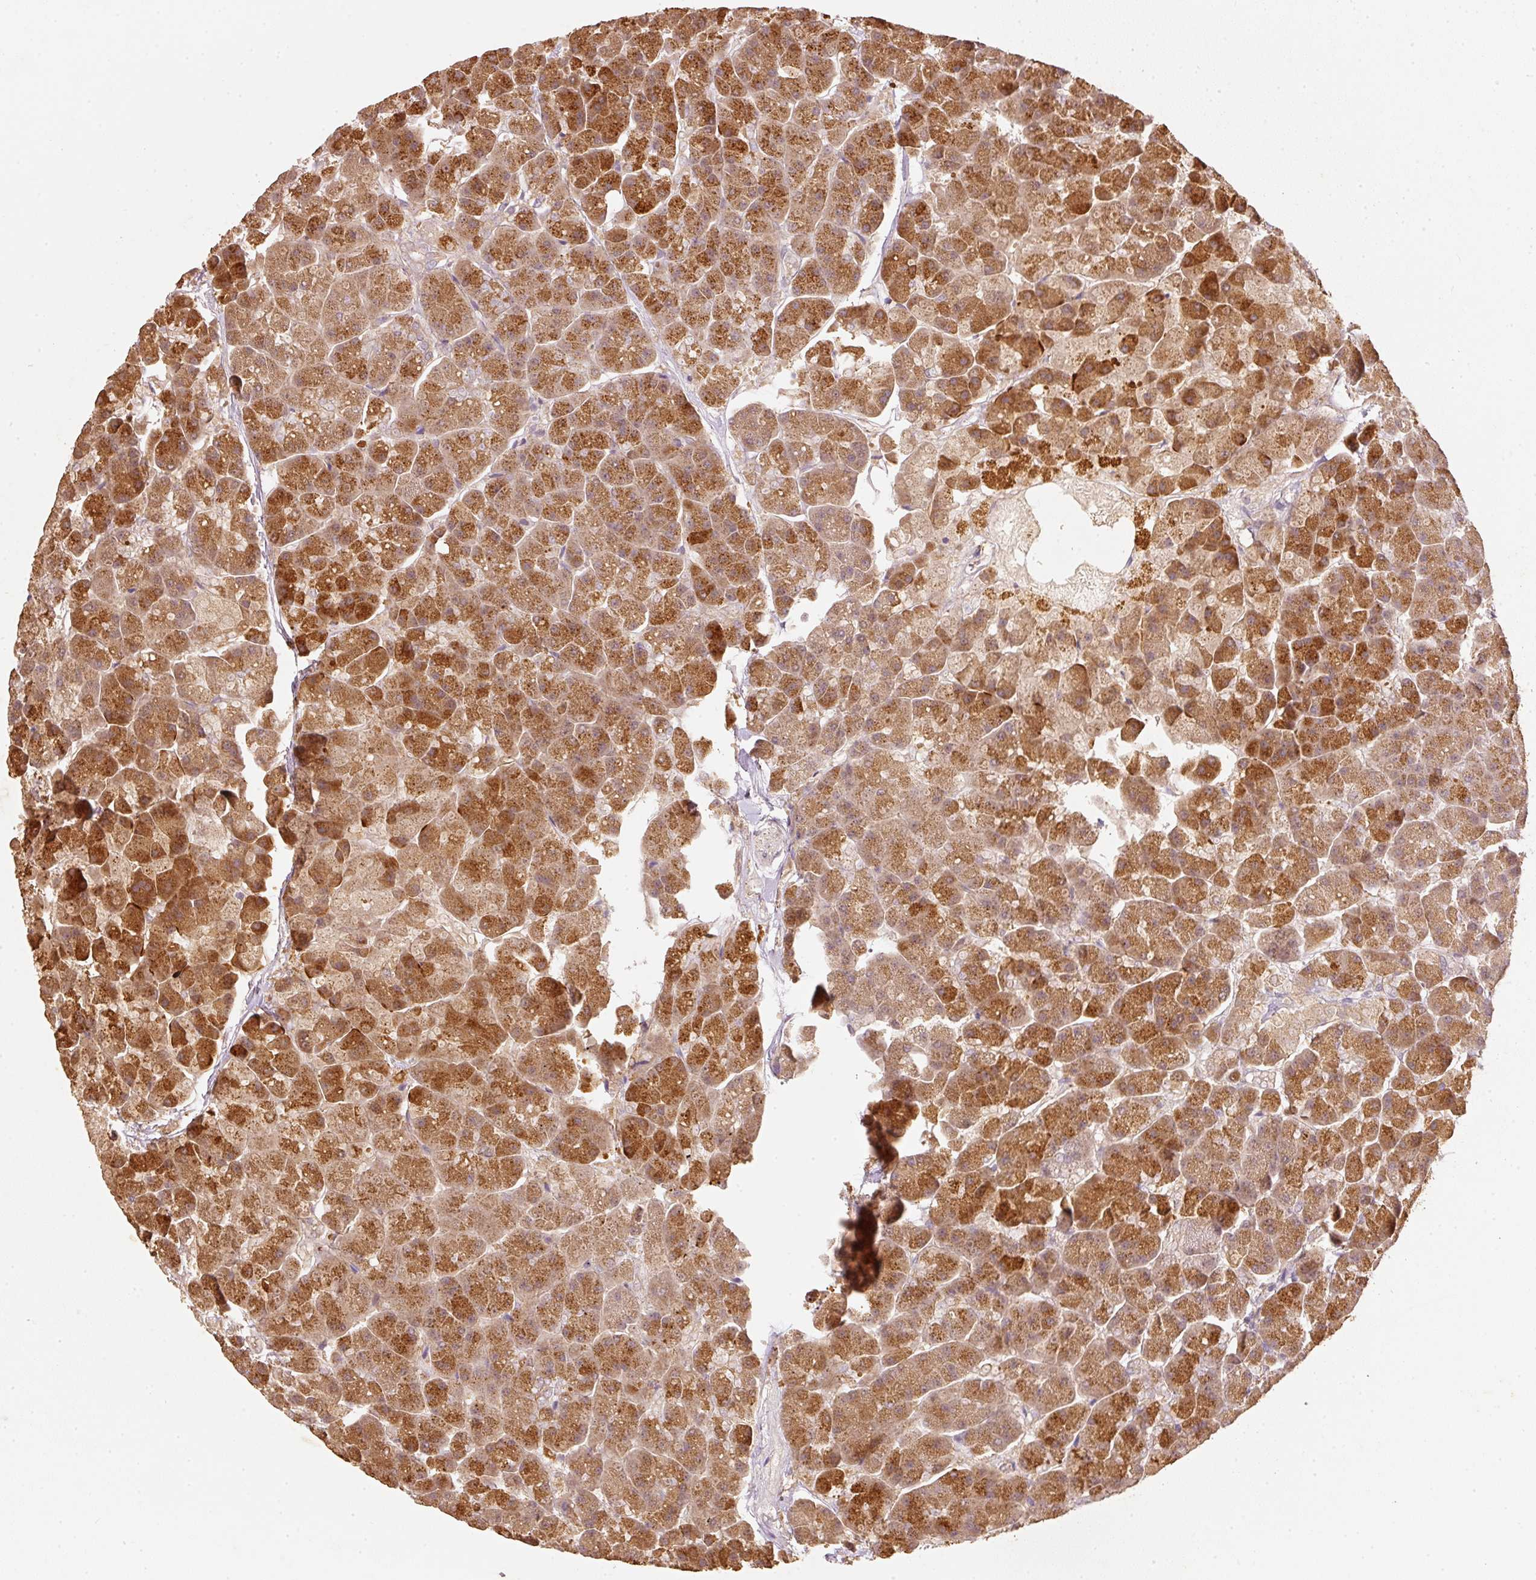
{"staining": {"intensity": "strong", "quantity": ">75%", "location": "cytoplasmic/membranous"}, "tissue": "pancreas", "cell_type": "Exocrine glandular cells", "image_type": "normal", "snomed": [{"axis": "morphology", "description": "Normal tissue, NOS"}, {"axis": "topography", "description": "Pancreas"}, {"axis": "topography", "description": "Peripheral nerve tissue"}], "caption": "Protein expression analysis of unremarkable human pancreas reveals strong cytoplasmic/membranous positivity in approximately >75% of exocrine glandular cells. (Brightfield microscopy of DAB IHC at high magnification).", "gene": "RGL2", "patient": {"sex": "male", "age": 54}}